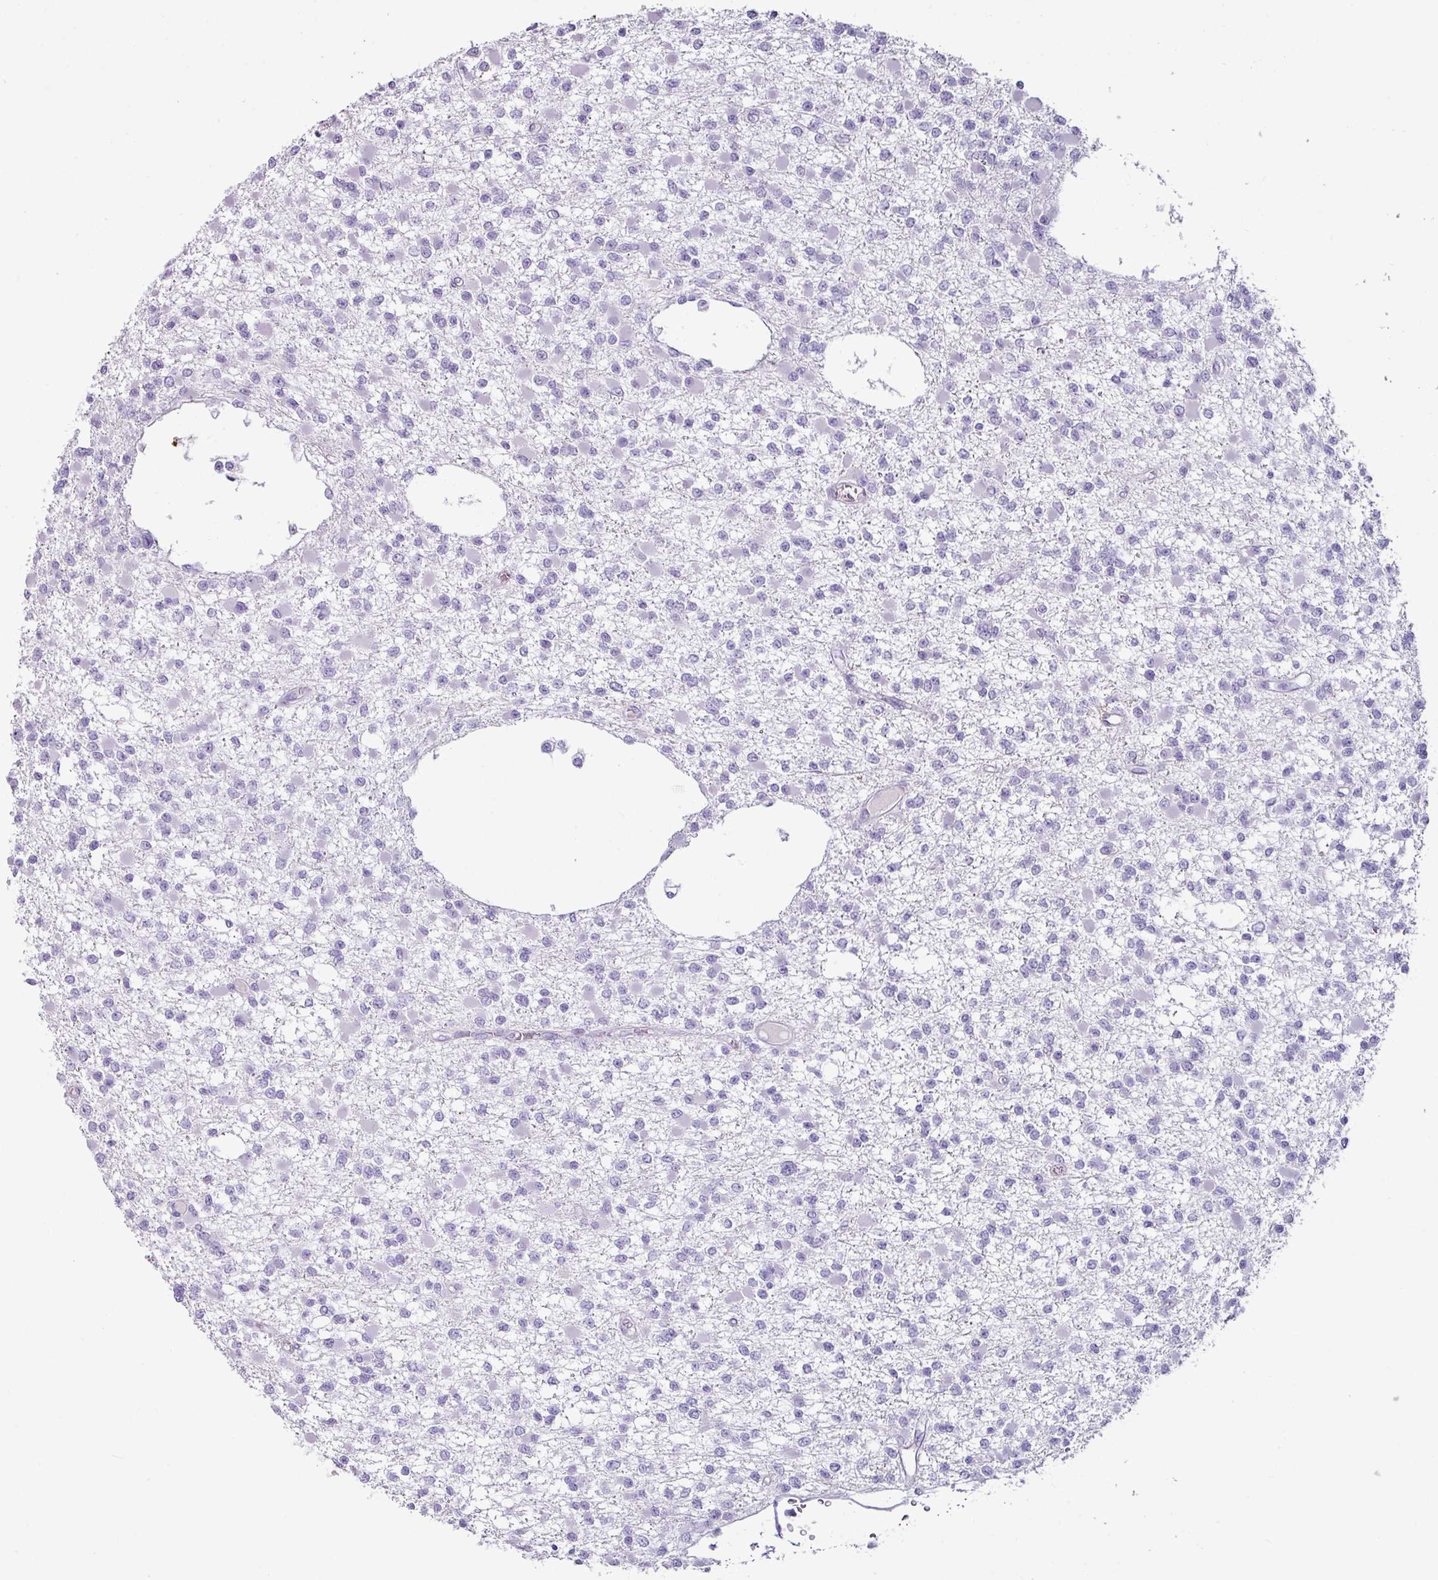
{"staining": {"intensity": "negative", "quantity": "none", "location": "none"}, "tissue": "glioma", "cell_type": "Tumor cells", "image_type": "cancer", "snomed": [{"axis": "morphology", "description": "Glioma, malignant, Low grade"}, {"axis": "topography", "description": "Brain"}], "caption": "This is a micrograph of IHC staining of malignant glioma (low-grade), which shows no expression in tumor cells.", "gene": "TRA2A", "patient": {"sex": "female", "age": 22}}